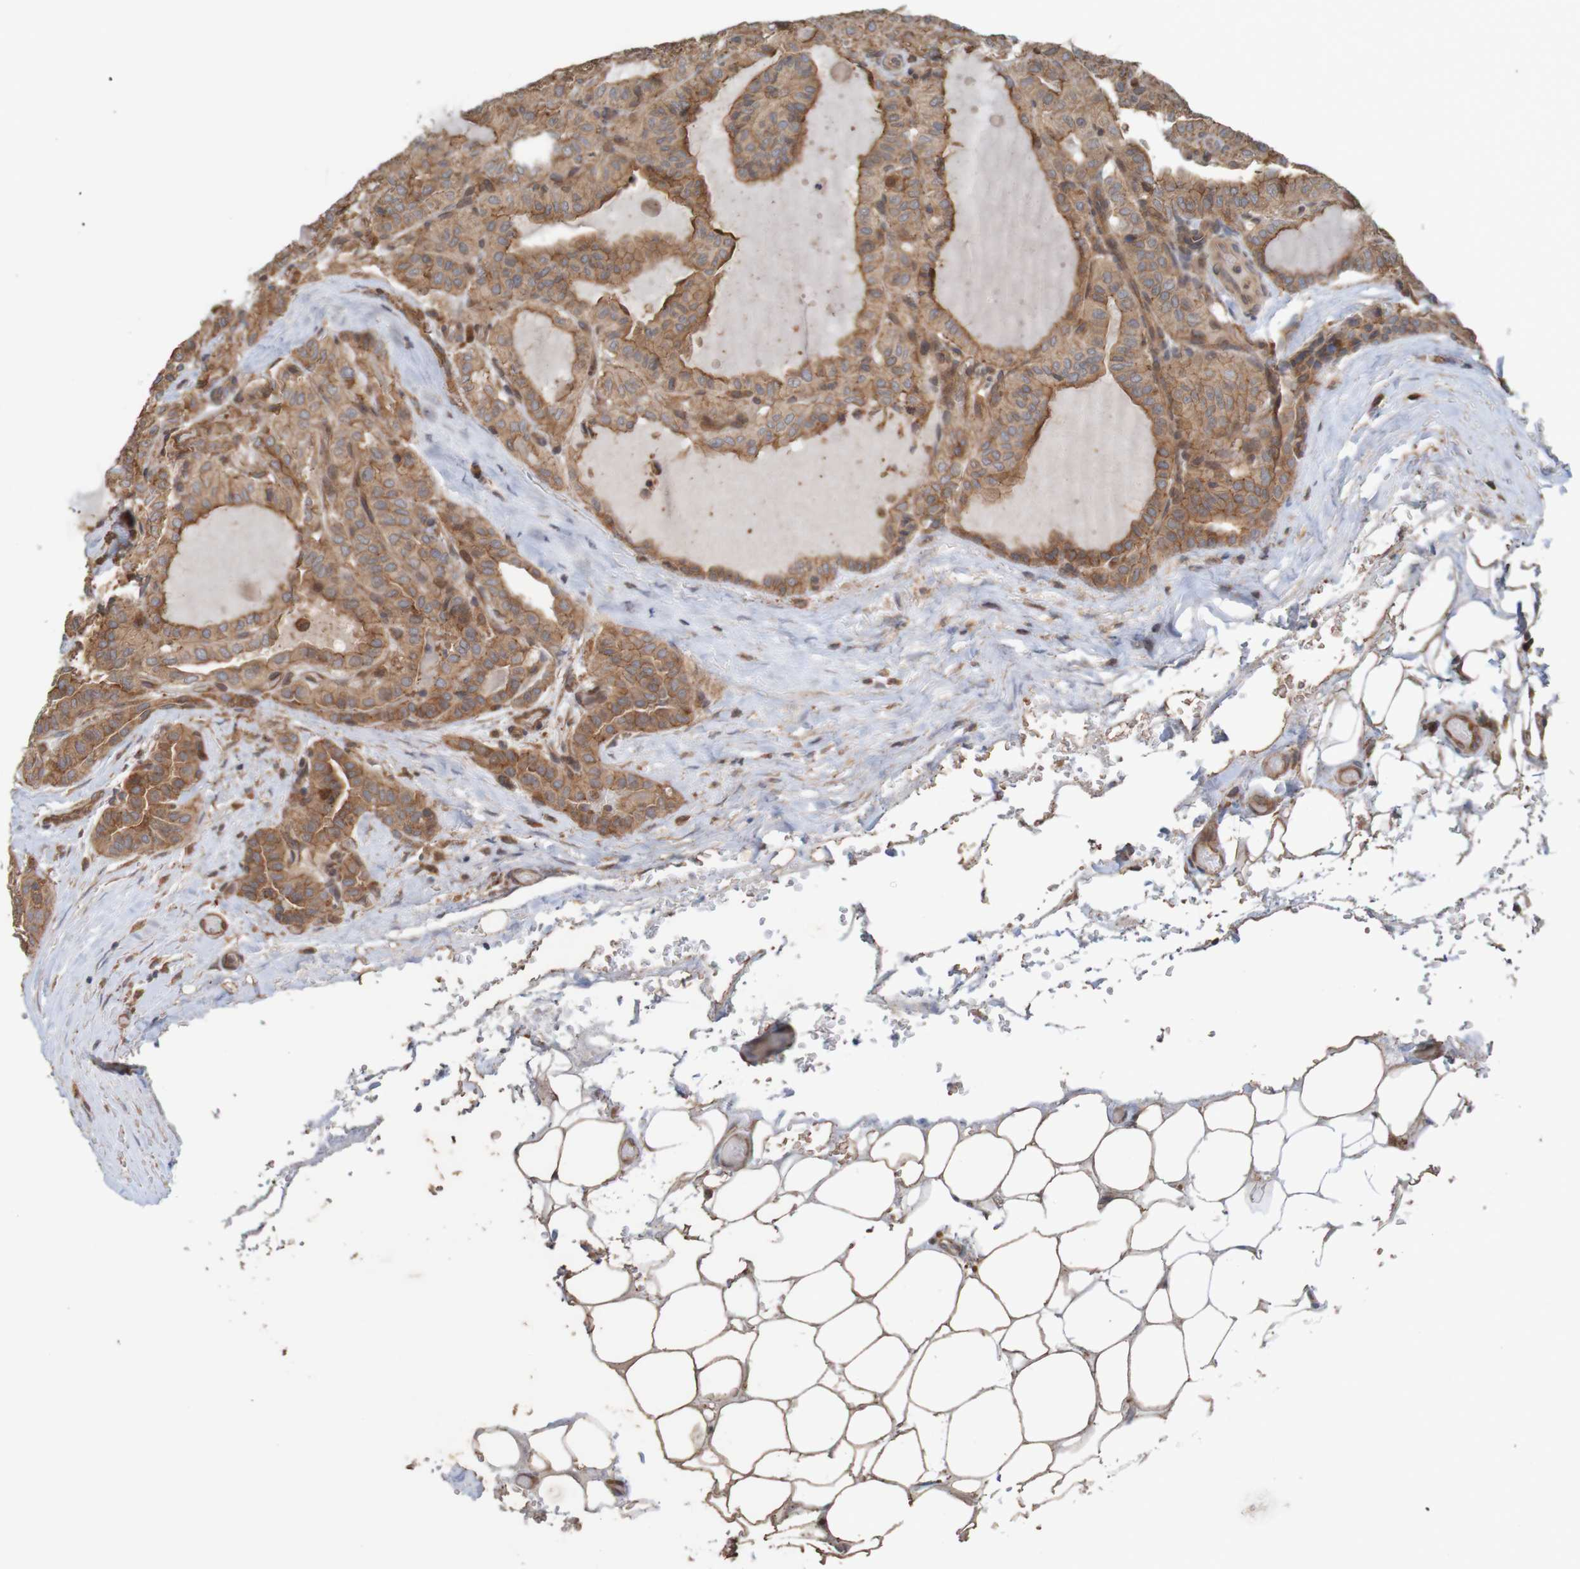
{"staining": {"intensity": "moderate", "quantity": ">75%", "location": "cytoplasmic/membranous"}, "tissue": "thyroid cancer", "cell_type": "Tumor cells", "image_type": "cancer", "snomed": [{"axis": "morphology", "description": "Papillary adenocarcinoma, NOS"}, {"axis": "topography", "description": "Thyroid gland"}], "caption": "Immunohistochemistry (IHC) of thyroid cancer reveals medium levels of moderate cytoplasmic/membranous staining in about >75% of tumor cells.", "gene": "ARHGEF11", "patient": {"sex": "male", "age": 77}}